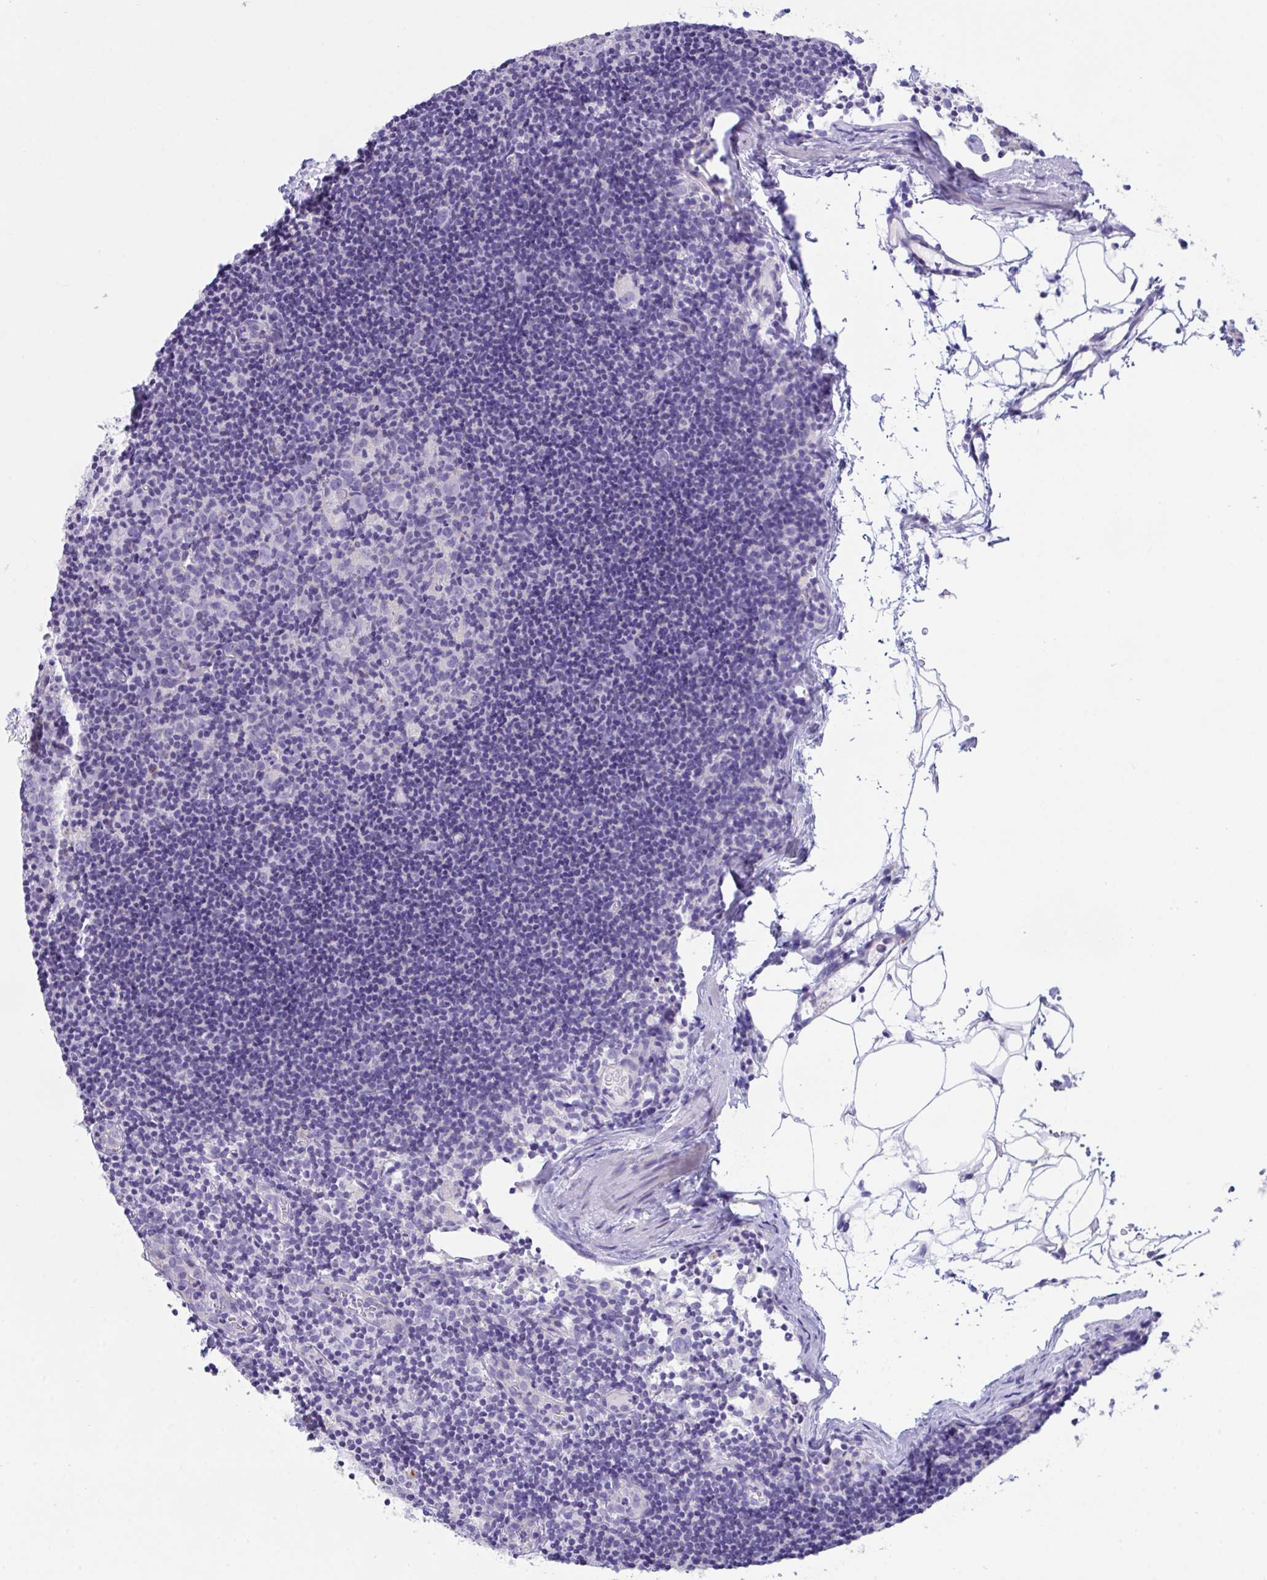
{"staining": {"intensity": "negative", "quantity": "none", "location": "none"}, "tissue": "lymph node", "cell_type": "Germinal center cells", "image_type": "normal", "snomed": [{"axis": "morphology", "description": "Normal tissue, NOS"}, {"axis": "topography", "description": "Lymph node"}], "caption": "This is an immunohistochemistry photomicrograph of benign human lymph node. There is no staining in germinal center cells.", "gene": "TMEM106B", "patient": {"sex": "female", "age": 45}}